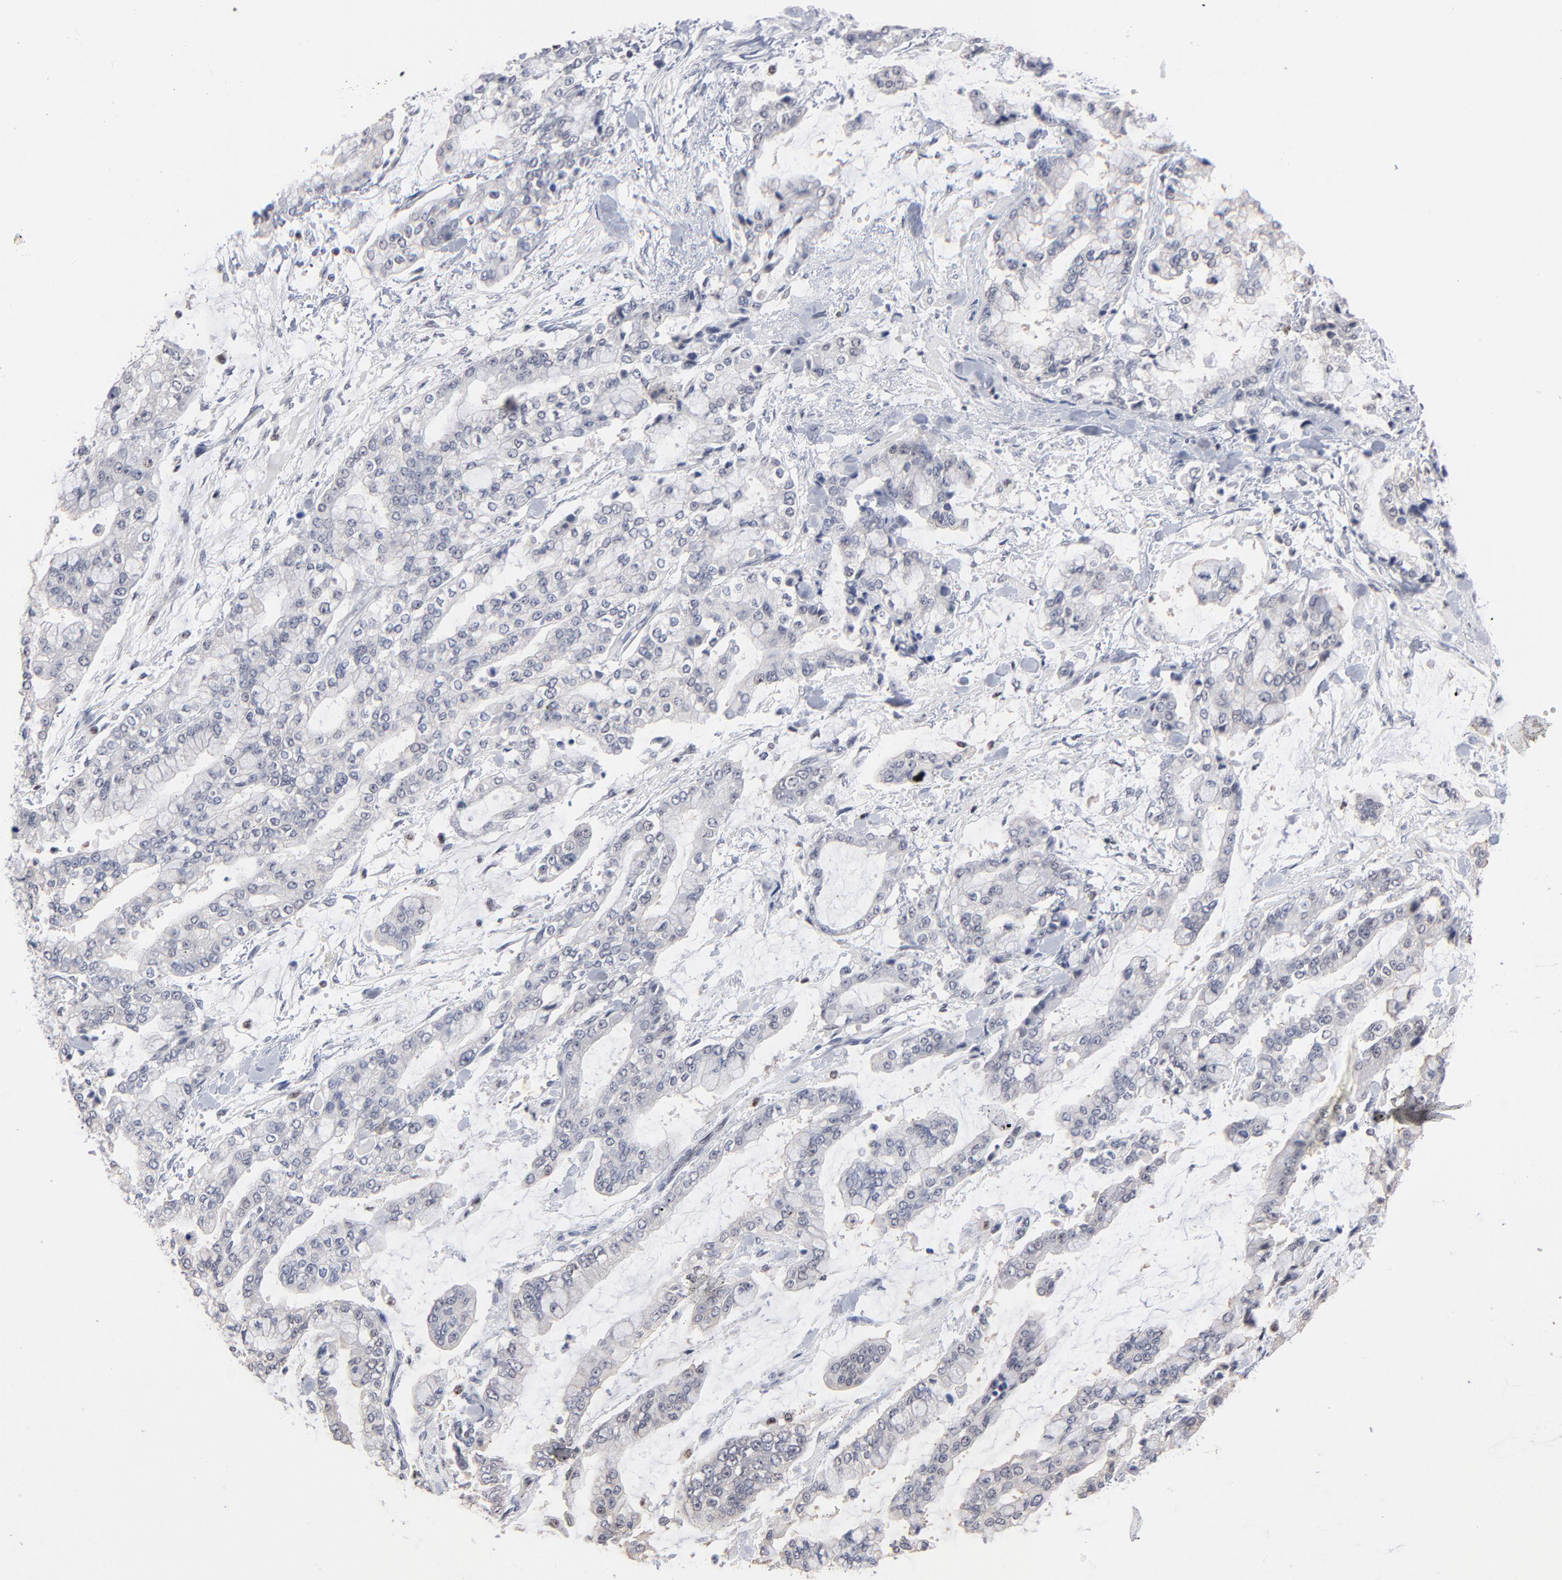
{"staining": {"intensity": "negative", "quantity": "none", "location": "none"}, "tissue": "stomach cancer", "cell_type": "Tumor cells", "image_type": "cancer", "snomed": [{"axis": "morphology", "description": "Normal tissue, NOS"}, {"axis": "morphology", "description": "Adenocarcinoma, NOS"}, {"axis": "topography", "description": "Stomach, upper"}, {"axis": "topography", "description": "Stomach"}], "caption": "Immunohistochemical staining of adenocarcinoma (stomach) demonstrates no significant positivity in tumor cells.", "gene": "MAX", "patient": {"sex": "male", "age": 76}}